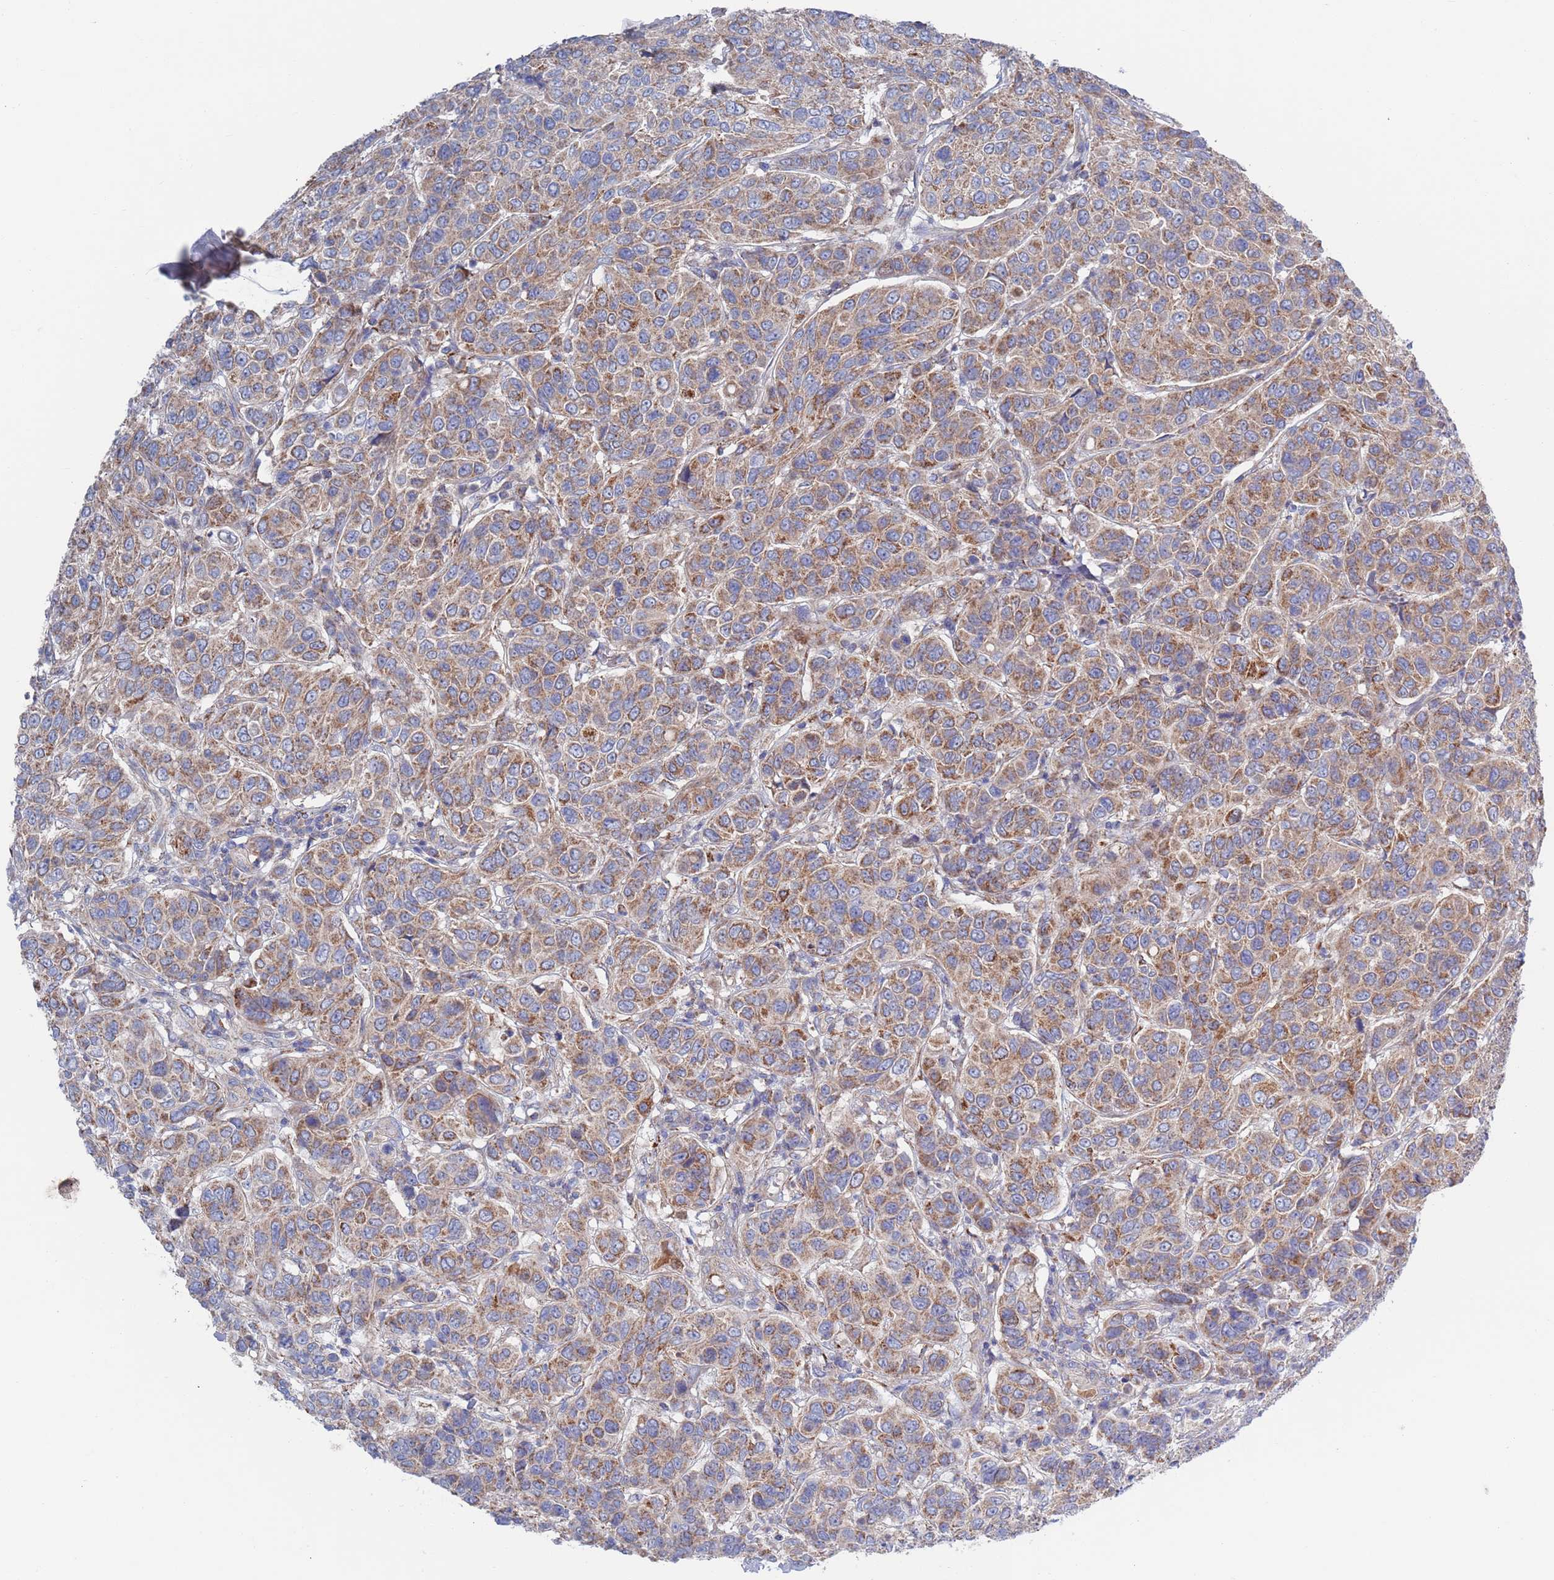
{"staining": {"intensity": "moderate", "quantity": ">75%", "location": "cytoplasmic/membranous"}, "tissue": "breast cancer", "cell_type": "Tumor cells", "image_type": "cancer", "snomed": [{"axis": "morphology", "description": "Duct carcinoma"}, {"axis": "topography", "description": "Breast"}], "caption": "This micrograph reveals immunohistochemistry staining of human breast cancer (intraductal carcinoma), with medium moderate cytoplasmic/membranous positivity in approximately >75% of tumor cells.", "gene": "CHCHD6", "patient": {"sex": "female", "age": 55}}